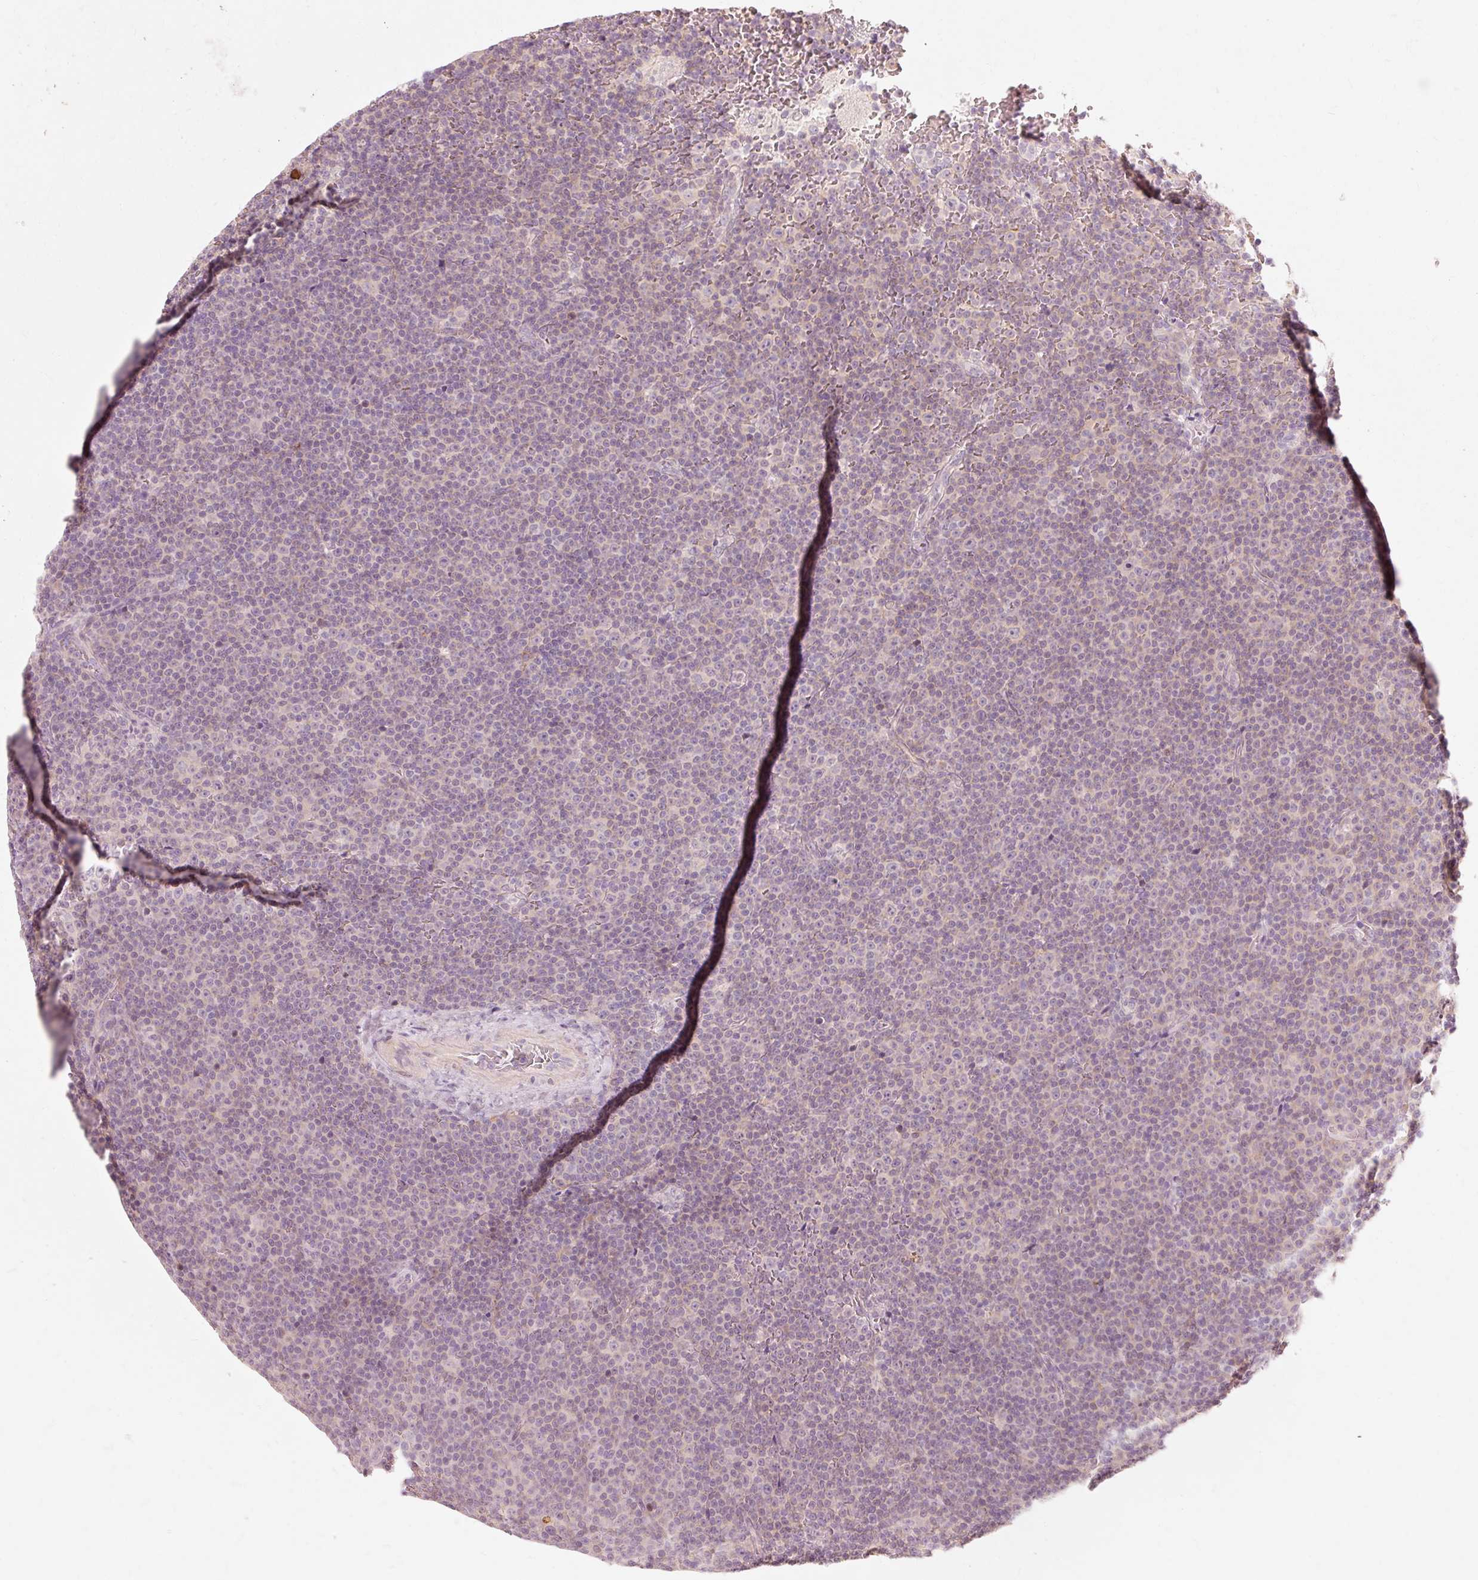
{"staining": {"intensity": "negative", "quantity": "none", "location": "none"}, "tissue": "lymphoma", "cell_type": "Tumor cells", "image_type": "cancer", "snomed": [{"axis": "morphology", "description": "Malignant lymphoma, non-Hodgkin's type, Low grade"}, {"axis": "topography", "description": "Lymph node"}], "caption": "This is a image of immunohistochemistry (IHC) staining of lymphoma, which shows no positivity in tumor cells. The staining was performed using DAB to visualize the protein expression in brown, while the nuclei were stained in blue with hematoxylin (Magnification: 20x).", "gene": "TRIM73", "patient": {"sex": "female", "age": 67}}